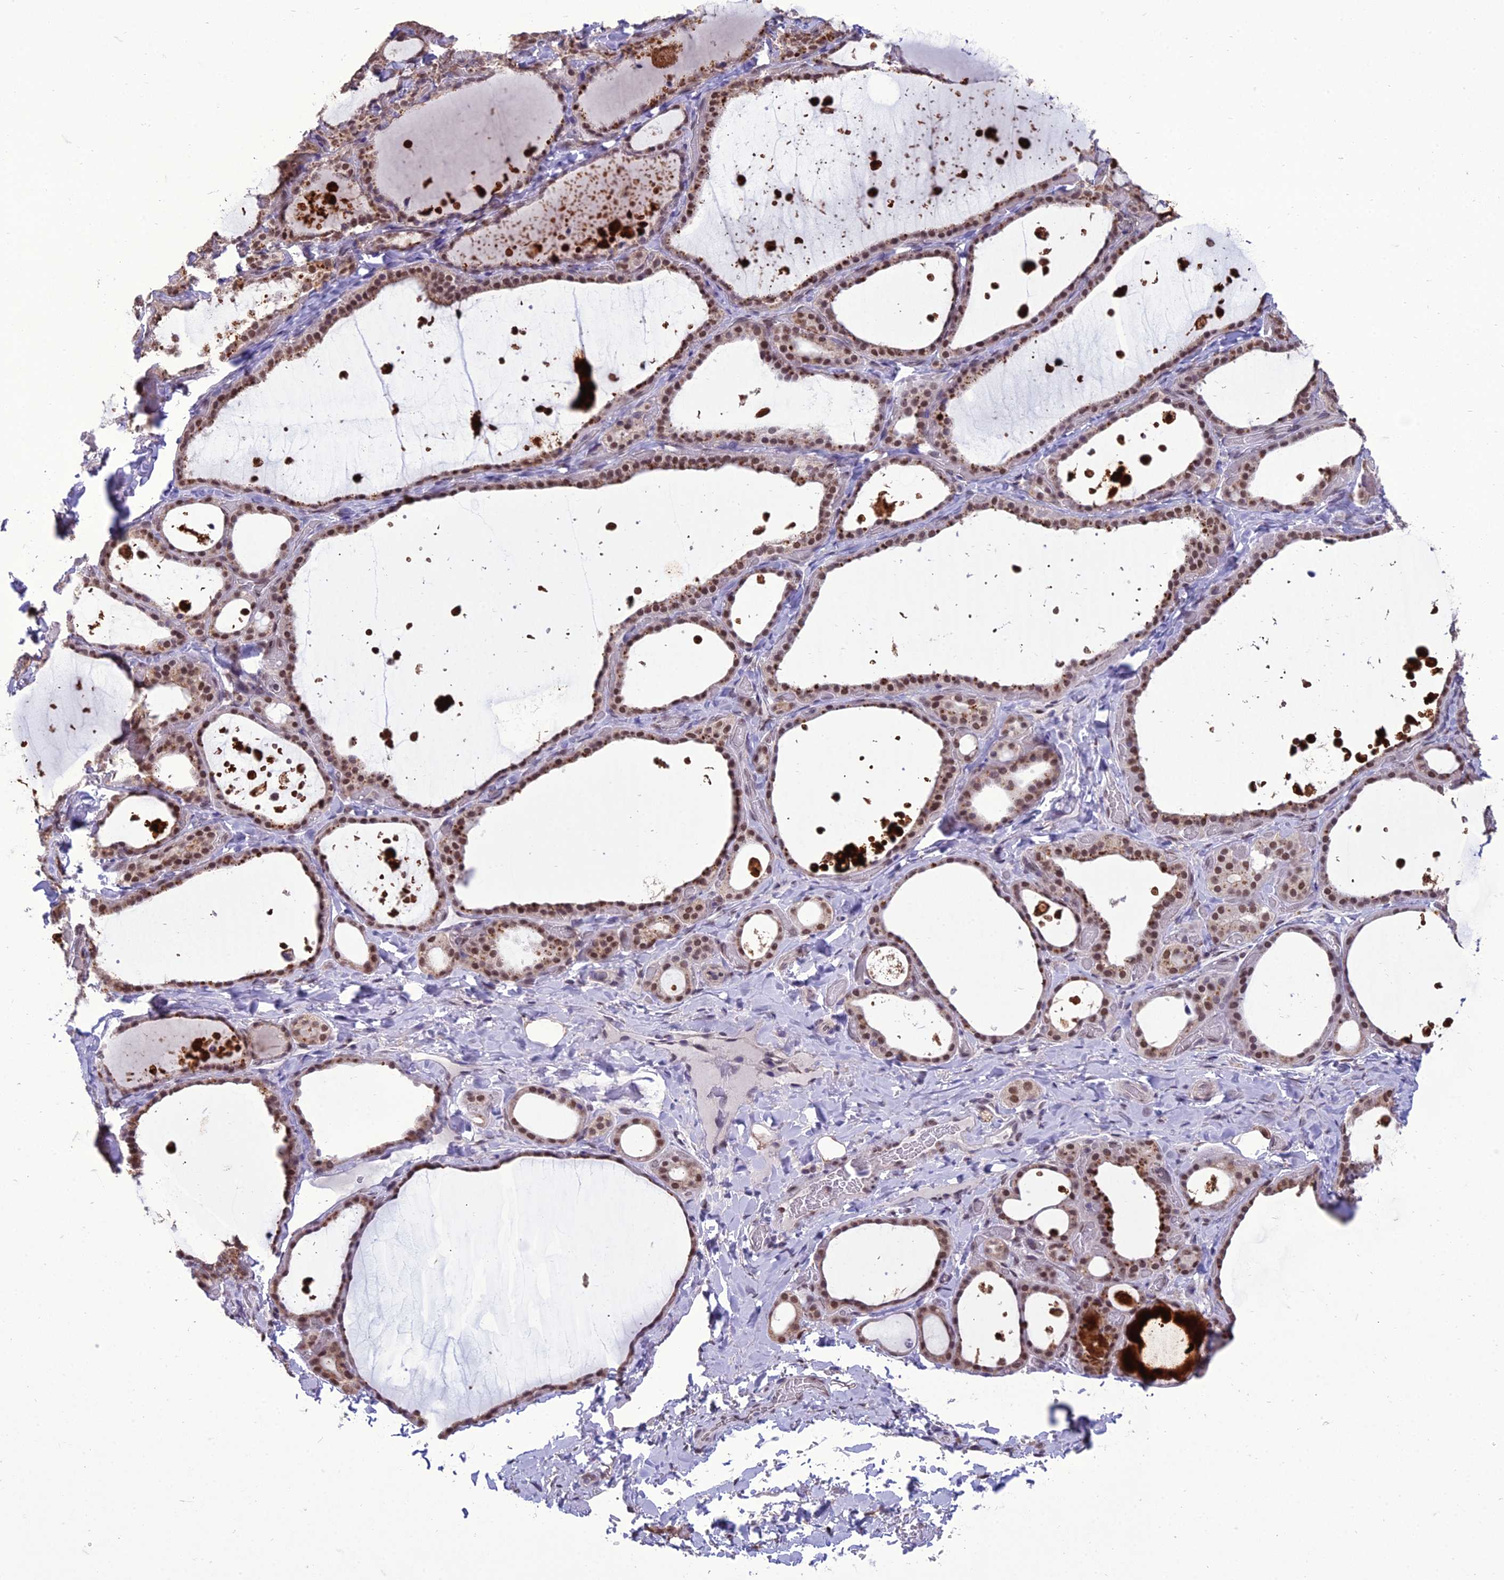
{"staining": {"intensity": "moderate", "quantity": ">75%", "location": "nuclear"}, "tissue": "thyroid gland", "cell_type": "Glandular cells", "image_type": "normal", "snomed": [{"axis": "morphology", "description": "Normal tissue, NOS"}, {"axis": "topography", "description": "Thyroid gland"}], "caption": "Moderate nuclear protein expression is seen in about >75% of glandular cells in thyroid gland.", "gene": "RANBP3", "patient": {"sex": "female", "age": 44}}